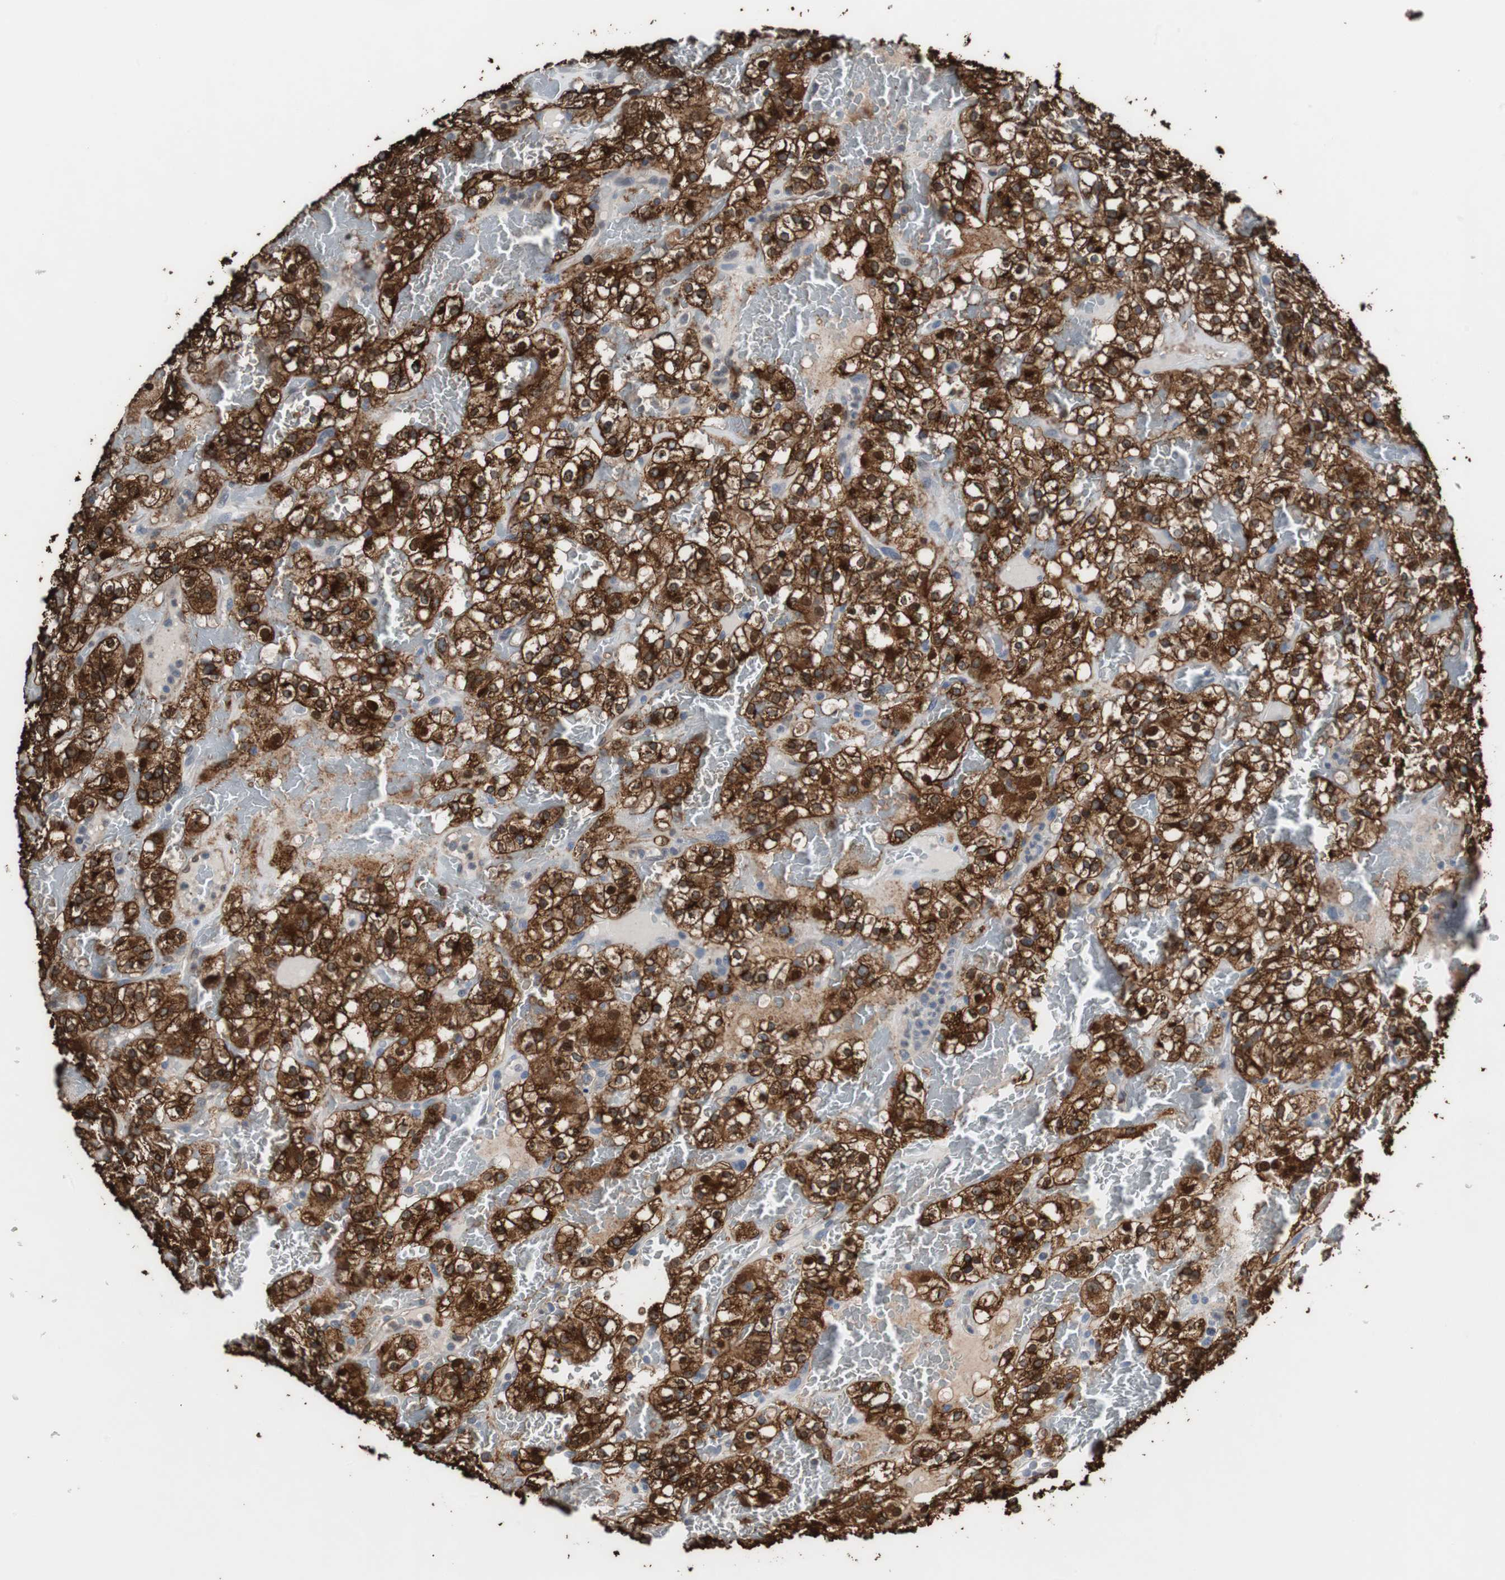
{"staining": {"intensity": "strong", "quantity": ">75%", "location": "cytoplasmic/membranous,nuclear"}, "tissue": "renal cancer", "cell_type": "Tumor cells", "image_type": "cancer", "snomed": [{"axis": "morphology", "description": "Normal tissue, NOS"}, {"axis": "morphology", "description": "Adenocarcinoma, NOS"}, {"axis": "topography", "description": "Kidney"}], "caption": "Approximately >75% of tumor cells in human adenocarcinoma (renal) display strong cytoplasmic/membranous and nuclear protein positivity as visualized by brown immunohistochemical staining.", "gene": "ANXA4", "patient": {"sex": "female", "age": 72}}